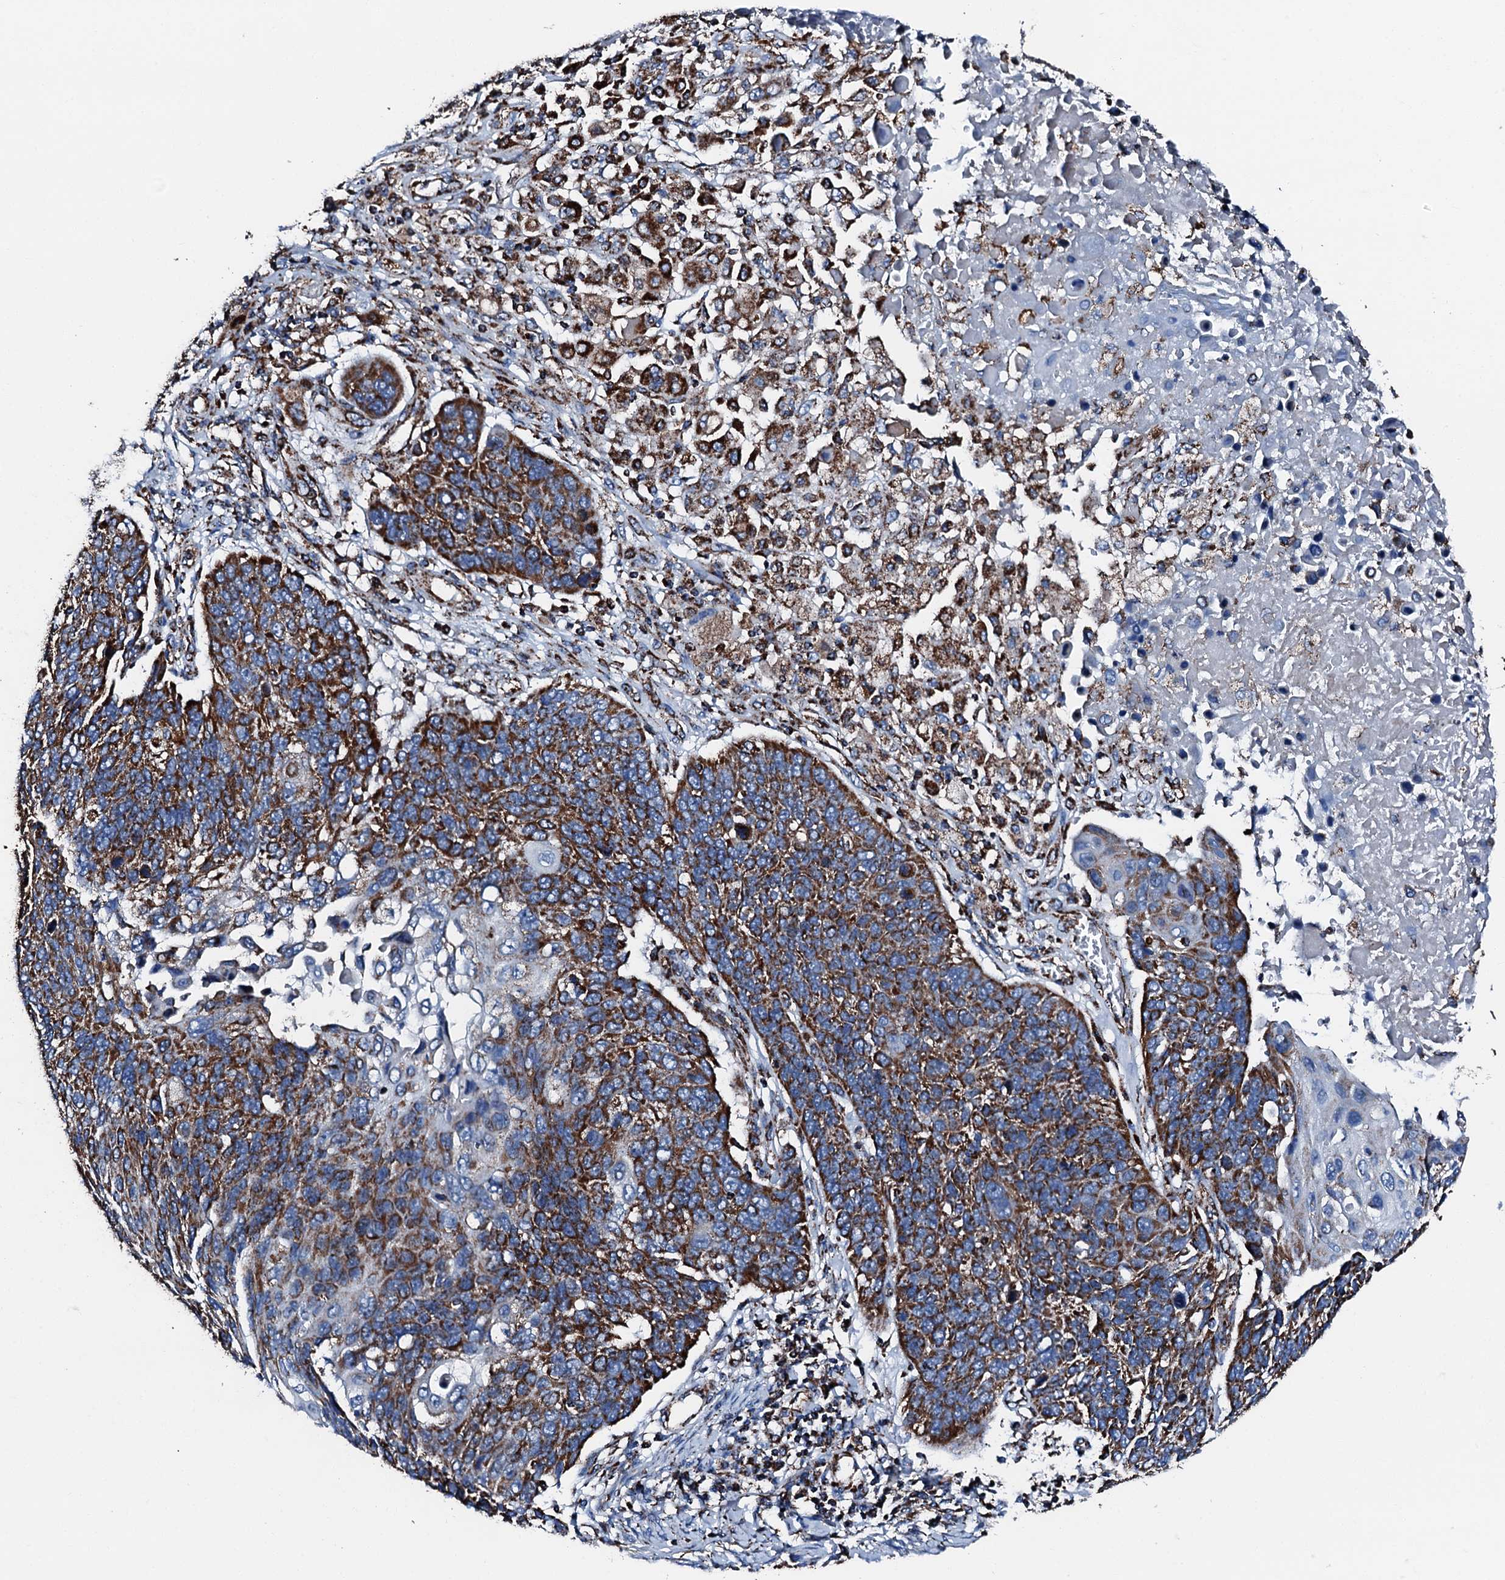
{"staining": {"intensity": "strong", "quantity": ">75%", "location": "cytoplasmic/membranous"}, "tissue": "lung cancer", "cell_type": "Tumor cells", "image_type": "cancer", "snomed": [{"axis": "morphology", "description": "Squamous cell carcinoma, NOS"}, {"axis": "topography", "description": "Lung"}], "caption": "IHC image of lung squamous cell carcinoma stained for a protein (brown), which shows high levels of strong cytoplasmic/membranous staining in approximately >75% of tumor cells.", "gene": "HADH", "patient": {"sex": "male", "age": 66}}